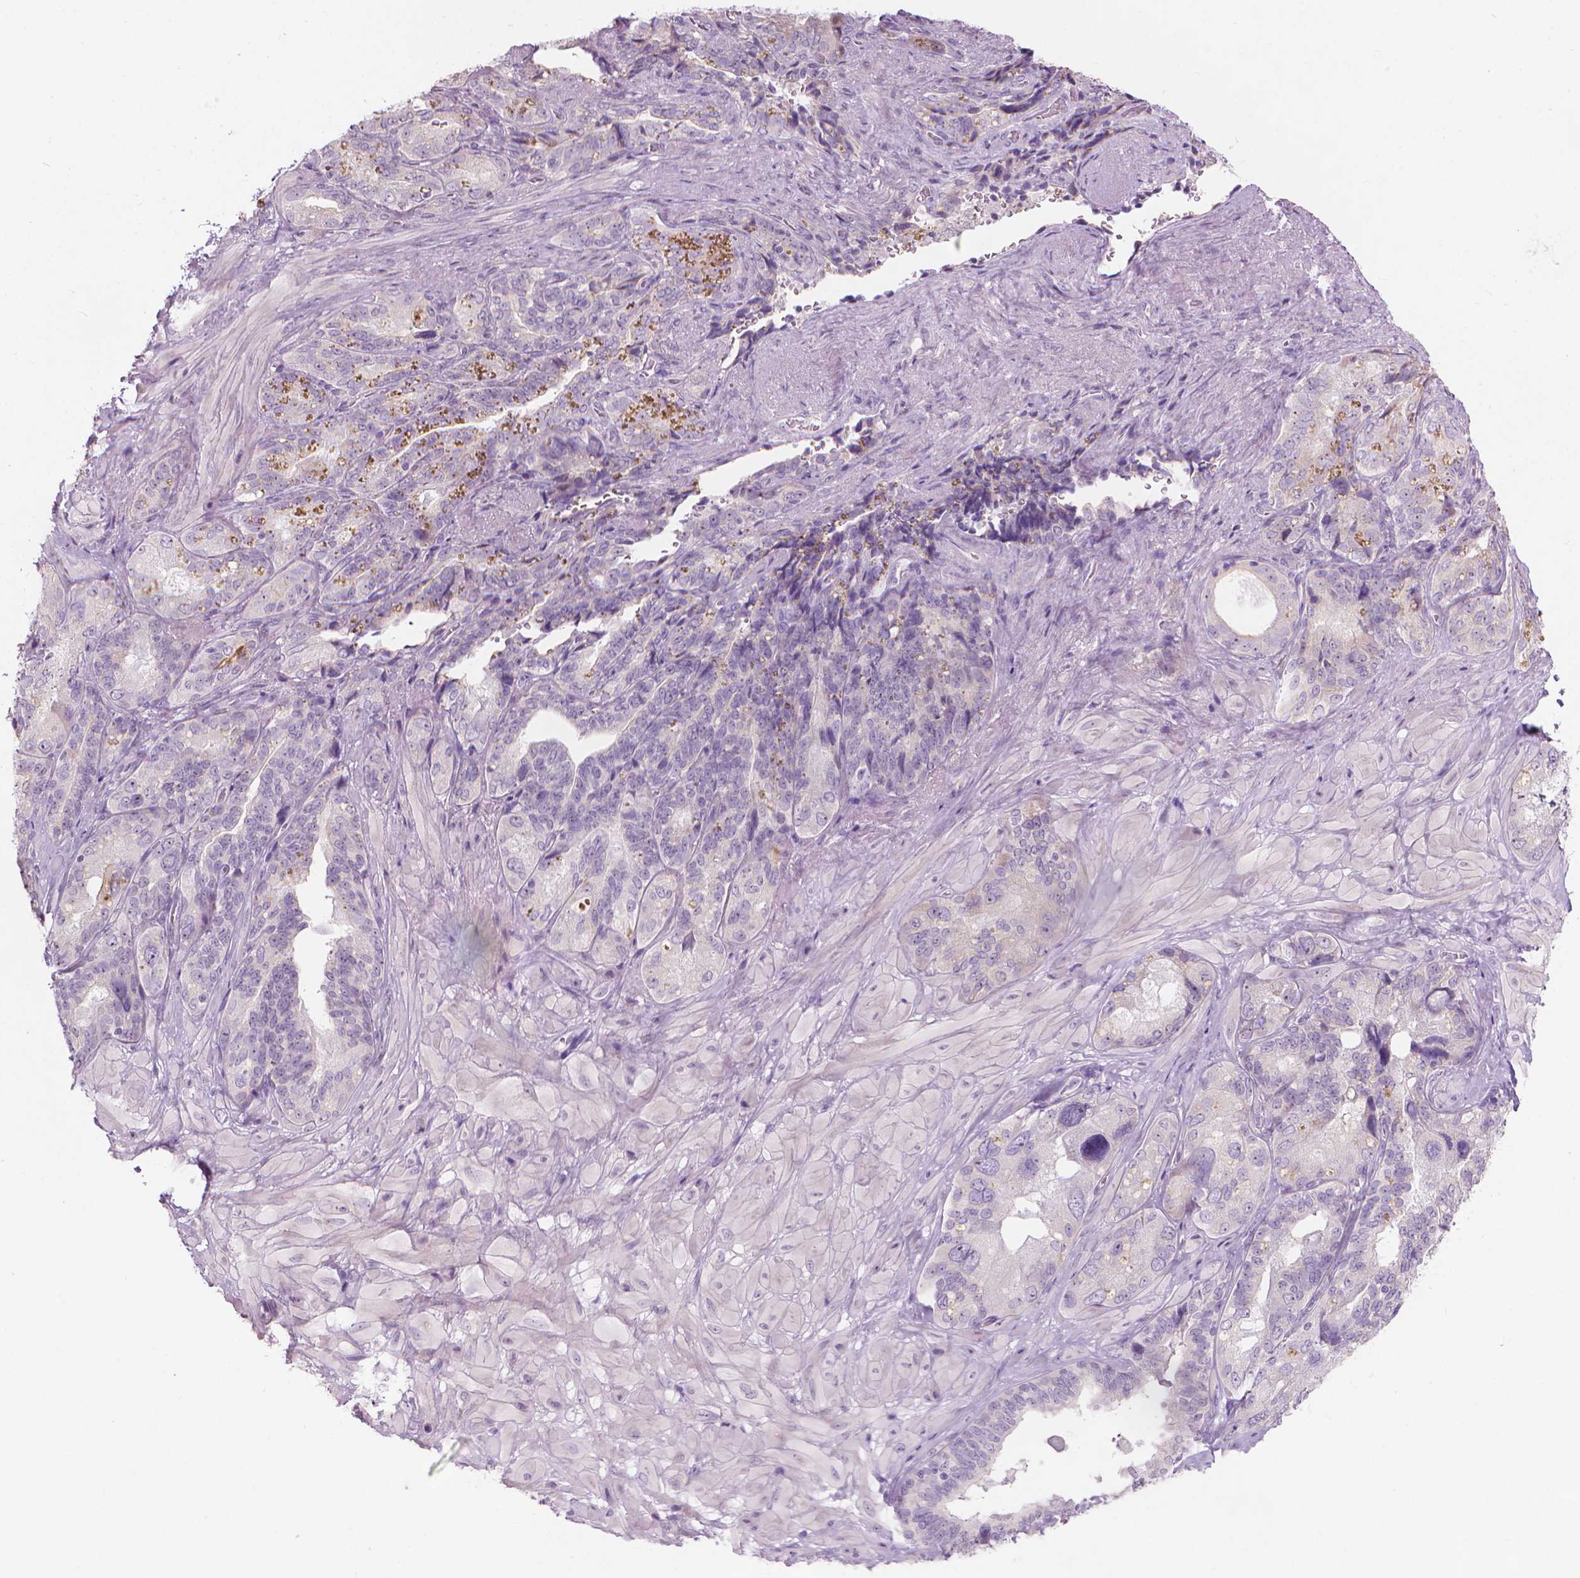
{"staining": {"intensity": "negative", "quantity": "none", "location": "none"}, "tissue": "seminal vesicle", "cell_type": "Glandular cells", "image_type": "normal", "snomed": [{"axis": "morphology", "description": "Normal tissue, NOS"}, {"axis": "topography", "description": "Seminal veicle"}], "caption": "A micrograph of seminal vesicle stained for a protein shows no brown staining in glandular cells. Nuclei are stained in blue.", "gene": "GPRC5A", "patient": {"sex": "male", "age": 69}}